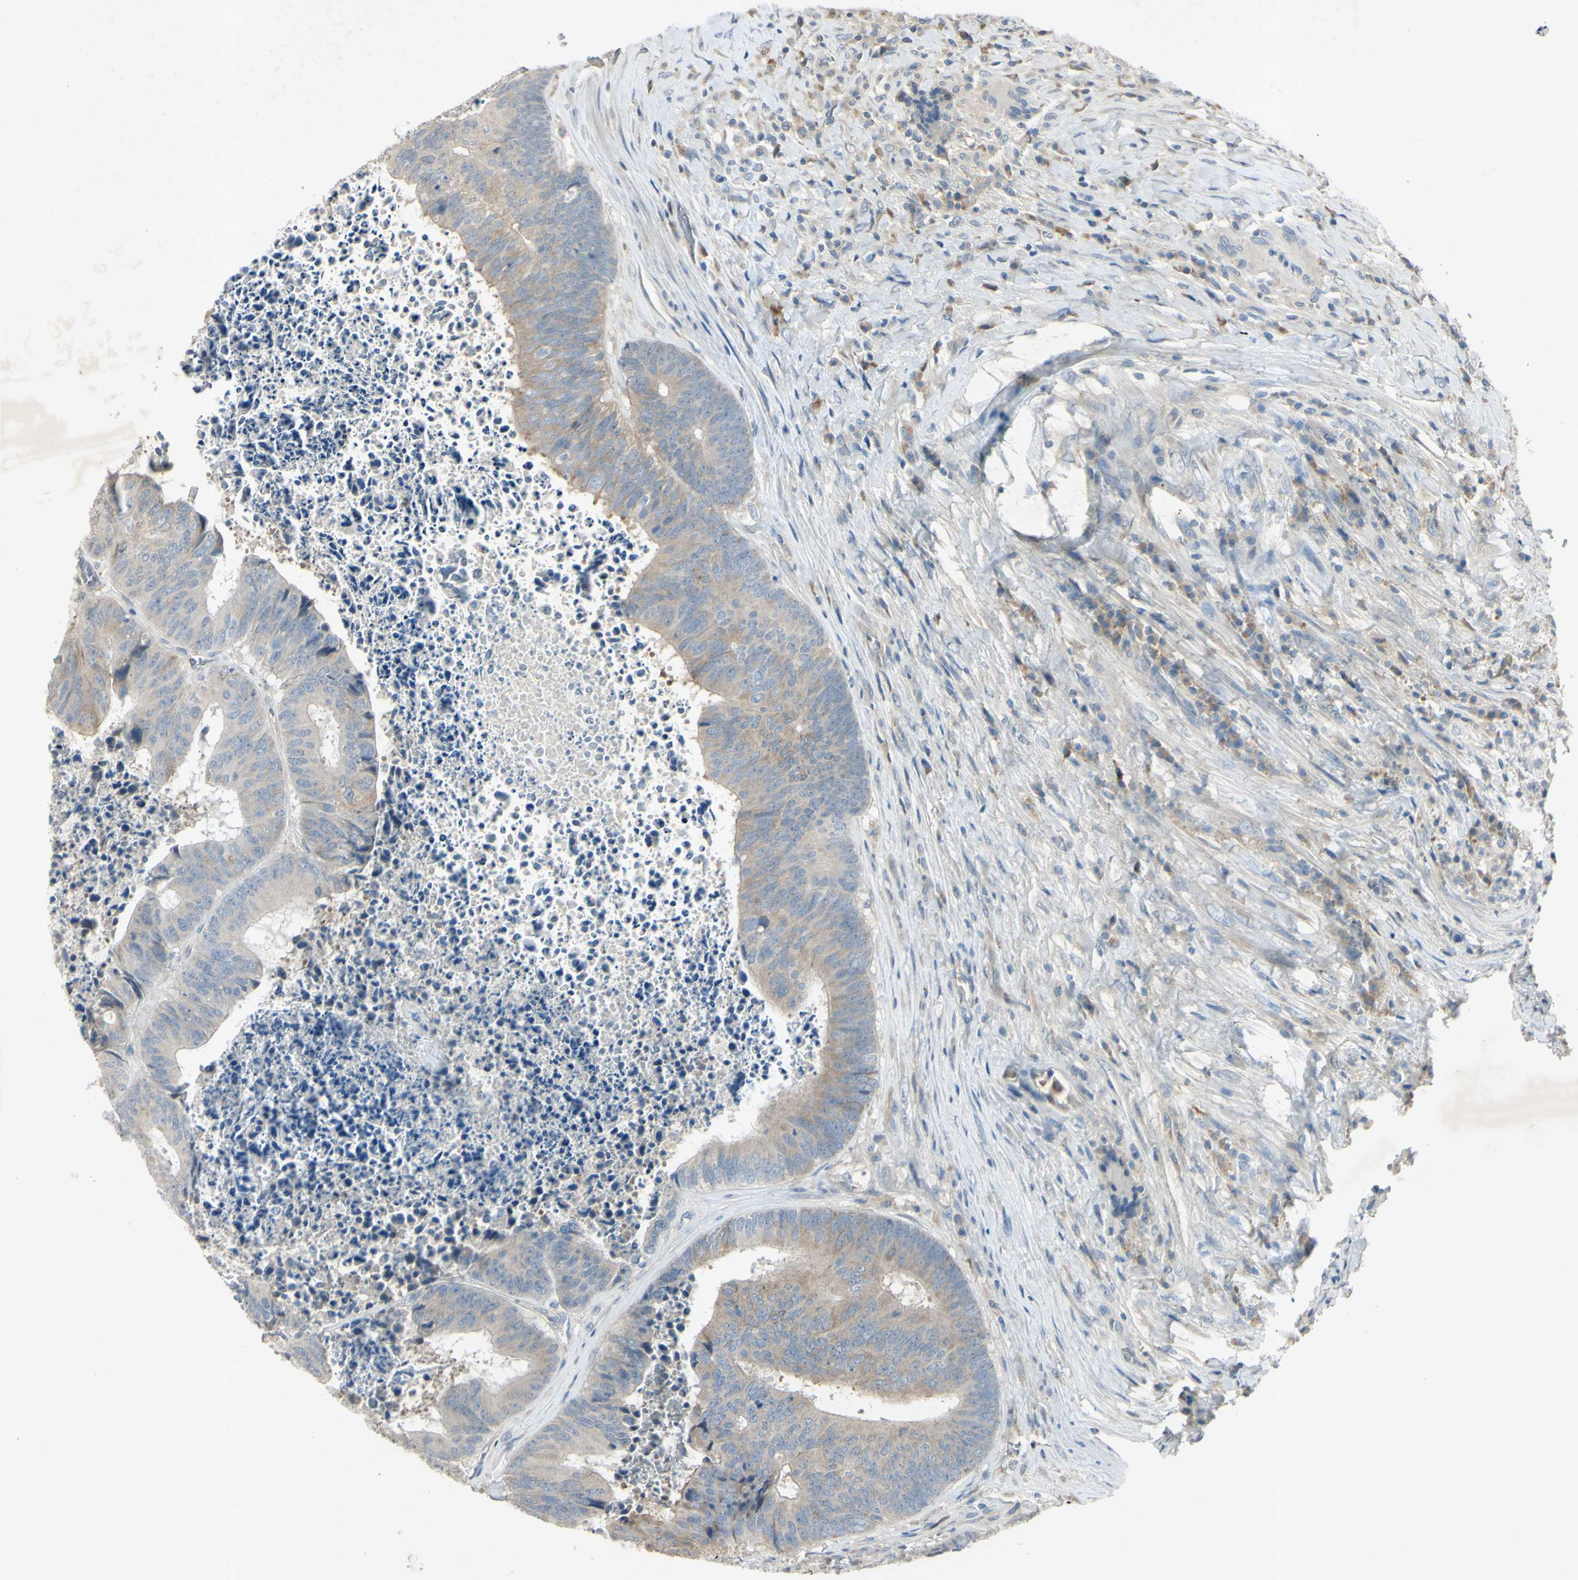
{"staining": {"intensity": "weak", "quantity": ">75%", "location": "cytoplasmic/membranous"}, "tissue": "colorectal cancer", "cell_type": "Tumor cells", "image_type": "cancer", "snomed": [{"axis": "morphology", "description": "Adenocarcinoma, NOS"}, {"axis": "topography", "description": "Rectum"}], "caption": "Colorectal adenocarcinoma was stained to show a protein in brown. There is low levels of weak cytoplasmic/membranous positivity in approximately >75% of tumor cells.", "gene": "AATK", "patient": {"sex": "male", "age": 72}}